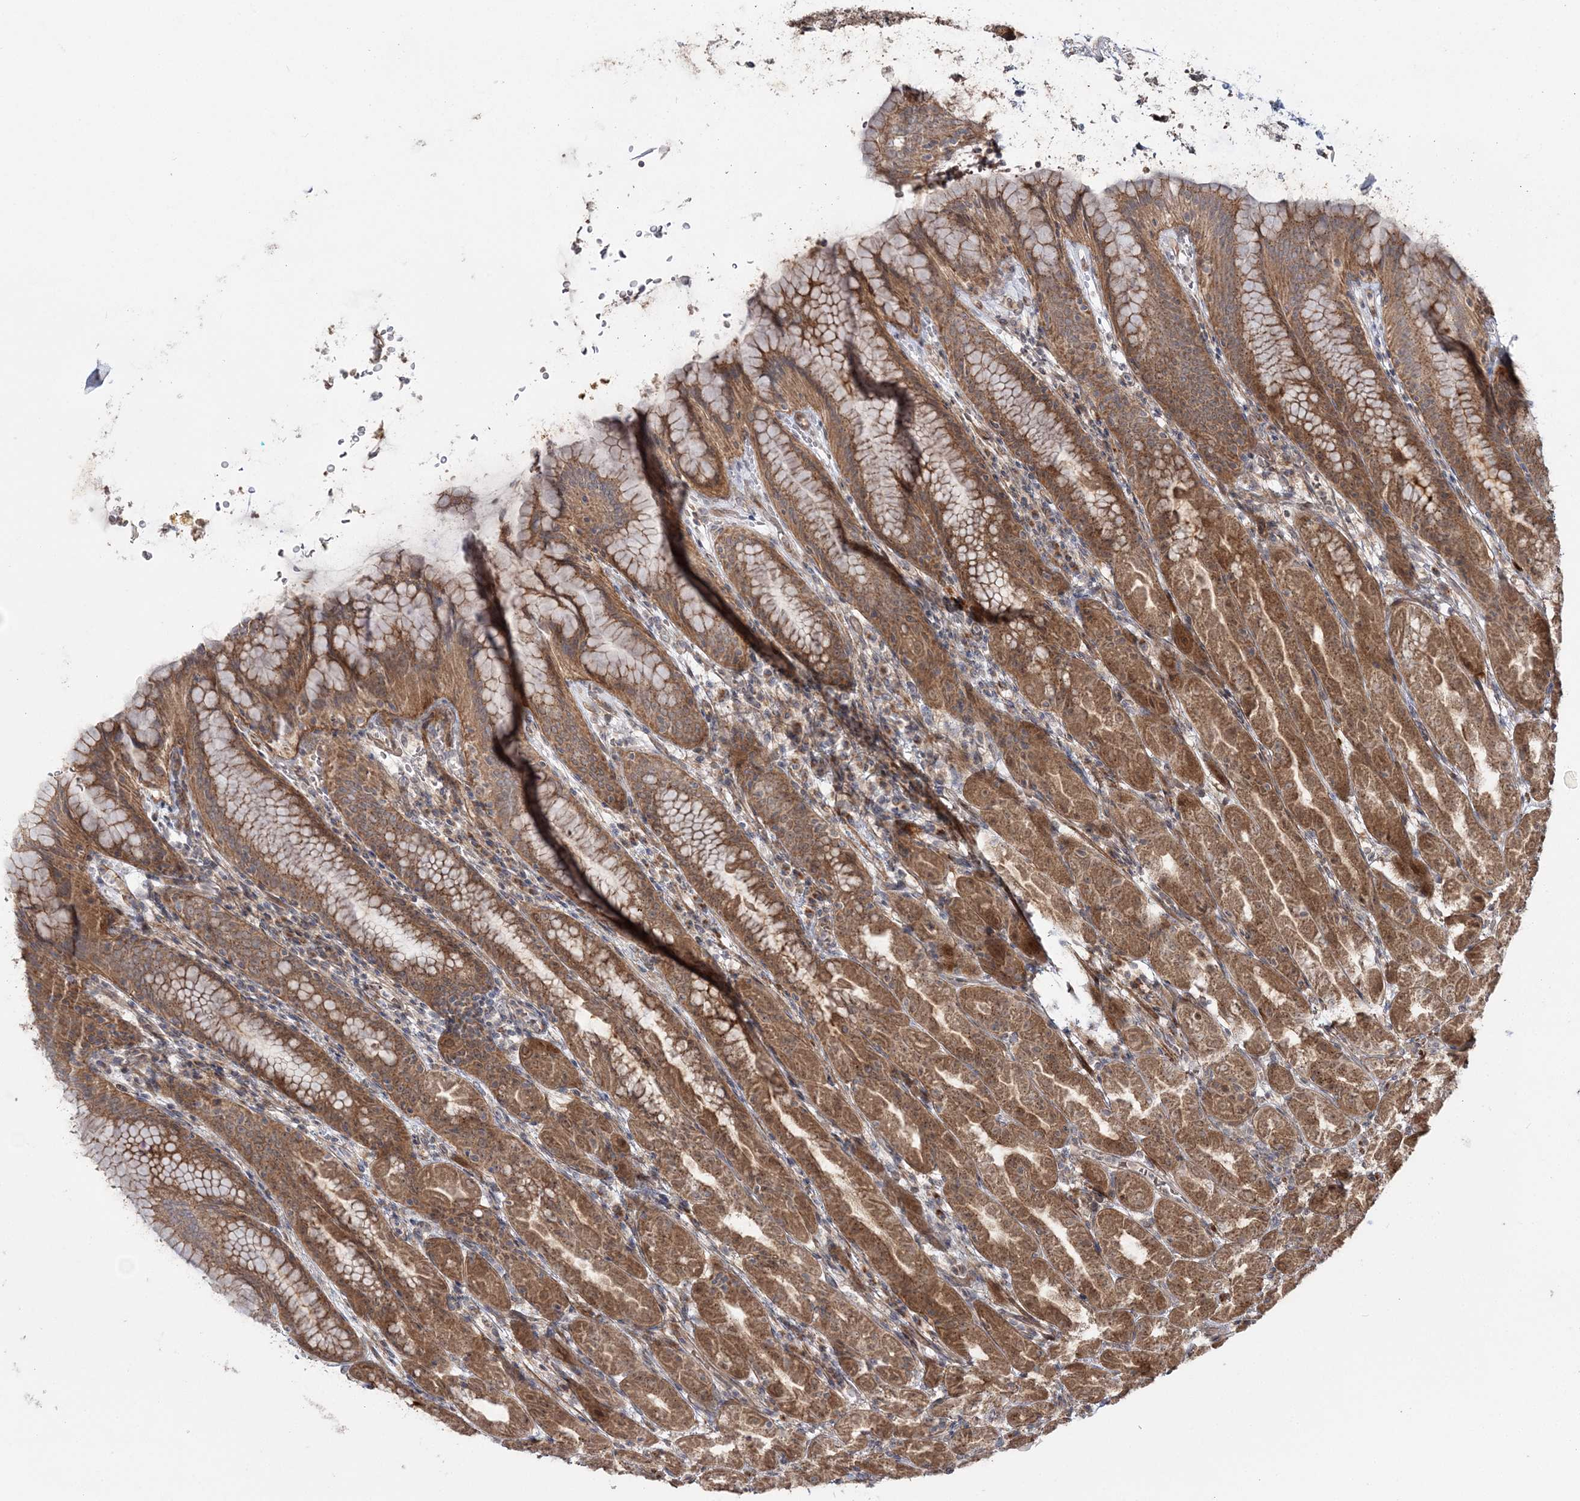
{"staining": {"intensity": "strong", "quantity": ">75%", "location": "cytoplasmic/membranous"}, "tissue": "stomach", "cell_type": "Glandular cells", "image_type": "normal", "snomed": [{"axis": "morphology", "description": "Normal tissue, NOS"}, {"axis": "topography", "description": "Stomach"}], "caption": "A high amount of strong cytoplasmic/membranous staining is appreciated in about >75% of glandular cells in unremarkable stomach.", "gene": "MOCS2", "patient": {"sex": "female", "age": 79}}